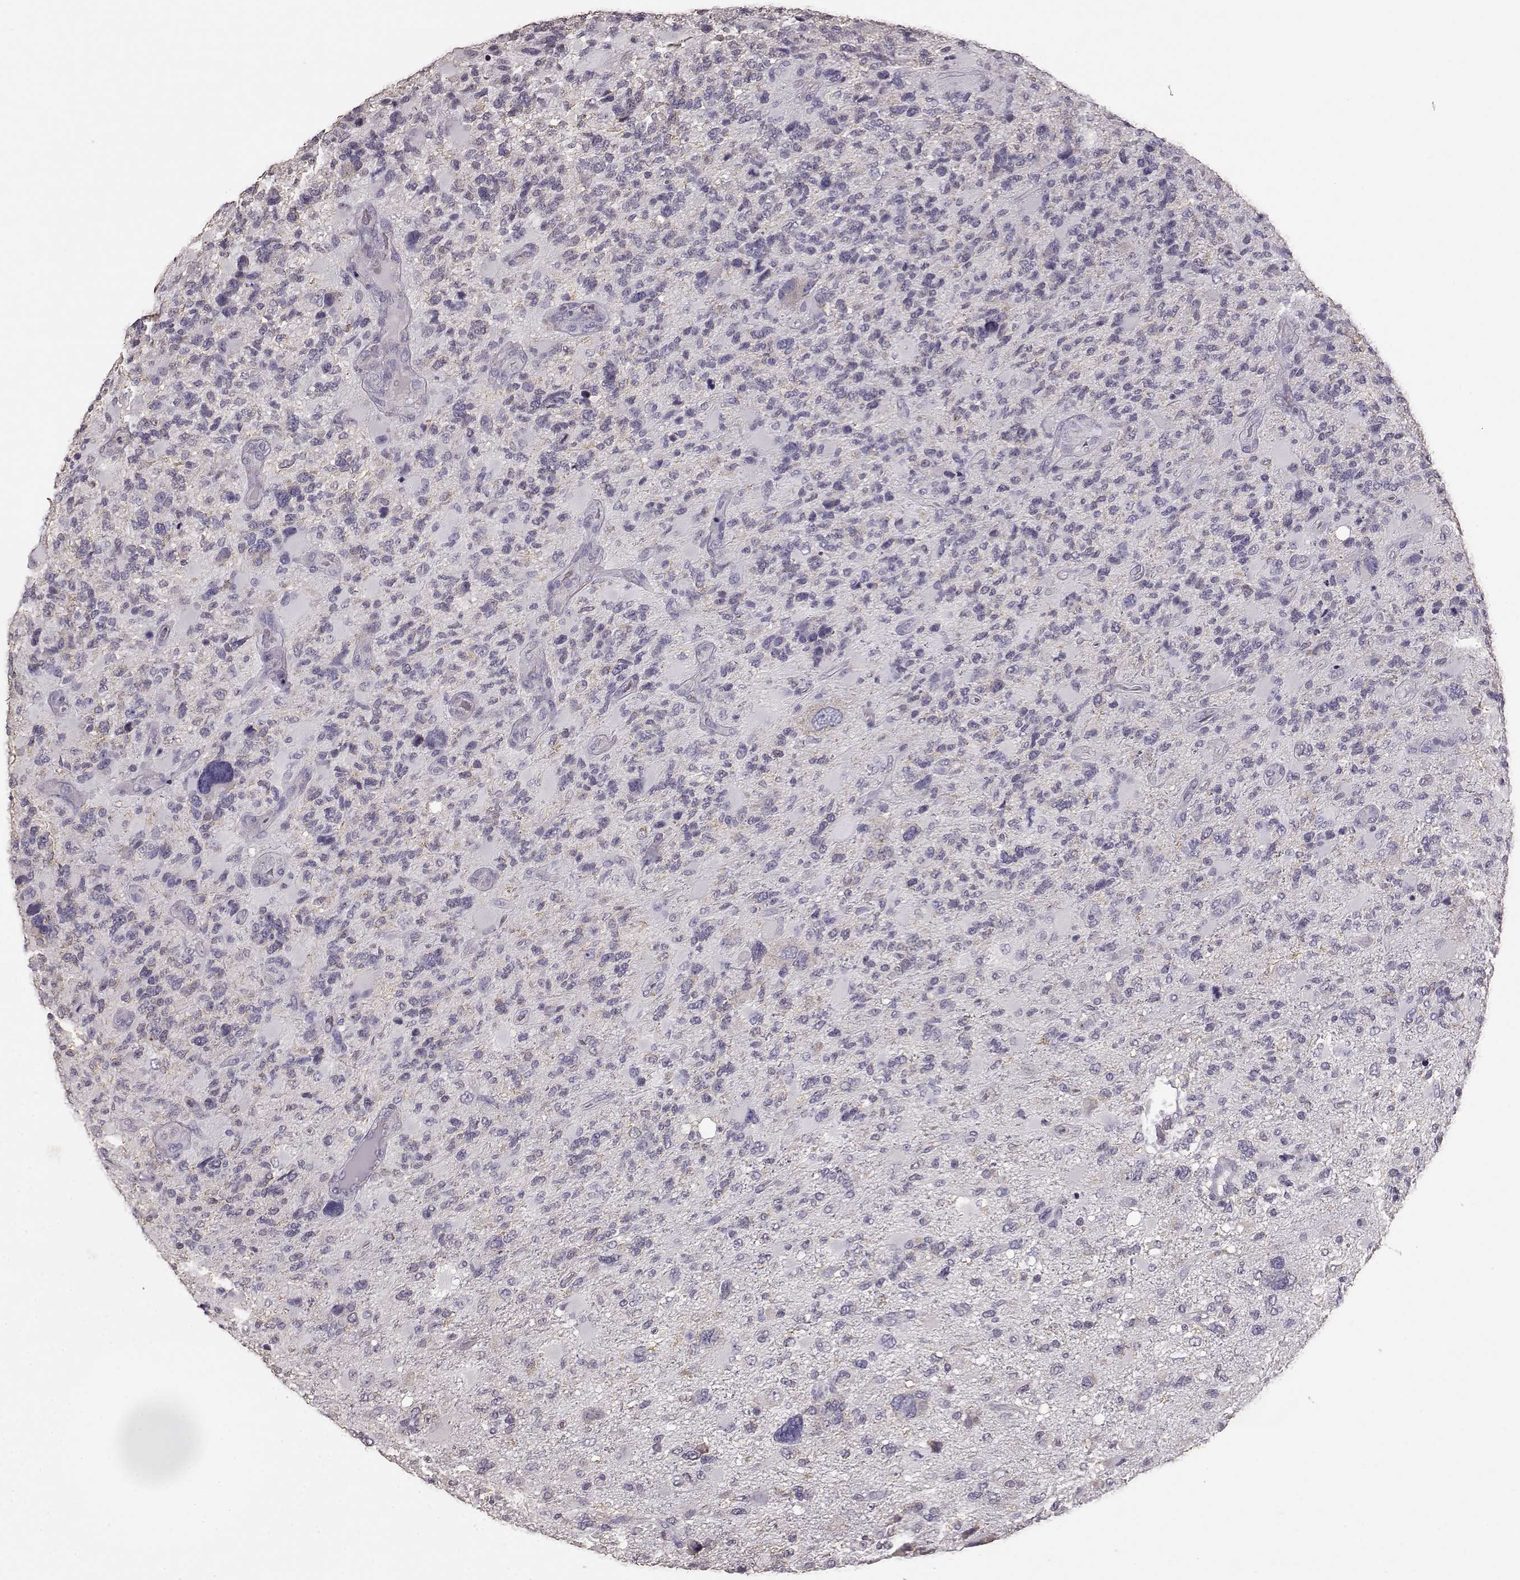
{"staining": {"intensity": "negative", "quantity": "none", "location": "none"}, "tissue": "glioma", "cell_type": "Tumor cells", "image_type": "cancer", "snomed": [{"axis": "morphology", "description": "Glioma, malignant, High grade"}, {"axis": "topography", "description": "Brain"}], "caption": "High power microscopy image of an immunohistochemistry (IHC) image of high-grade glioma (malignant), revealing no significant positivity in tumor cells.", "gene": "GABRG3", "patient": {"sex": "female", "age": 71}}